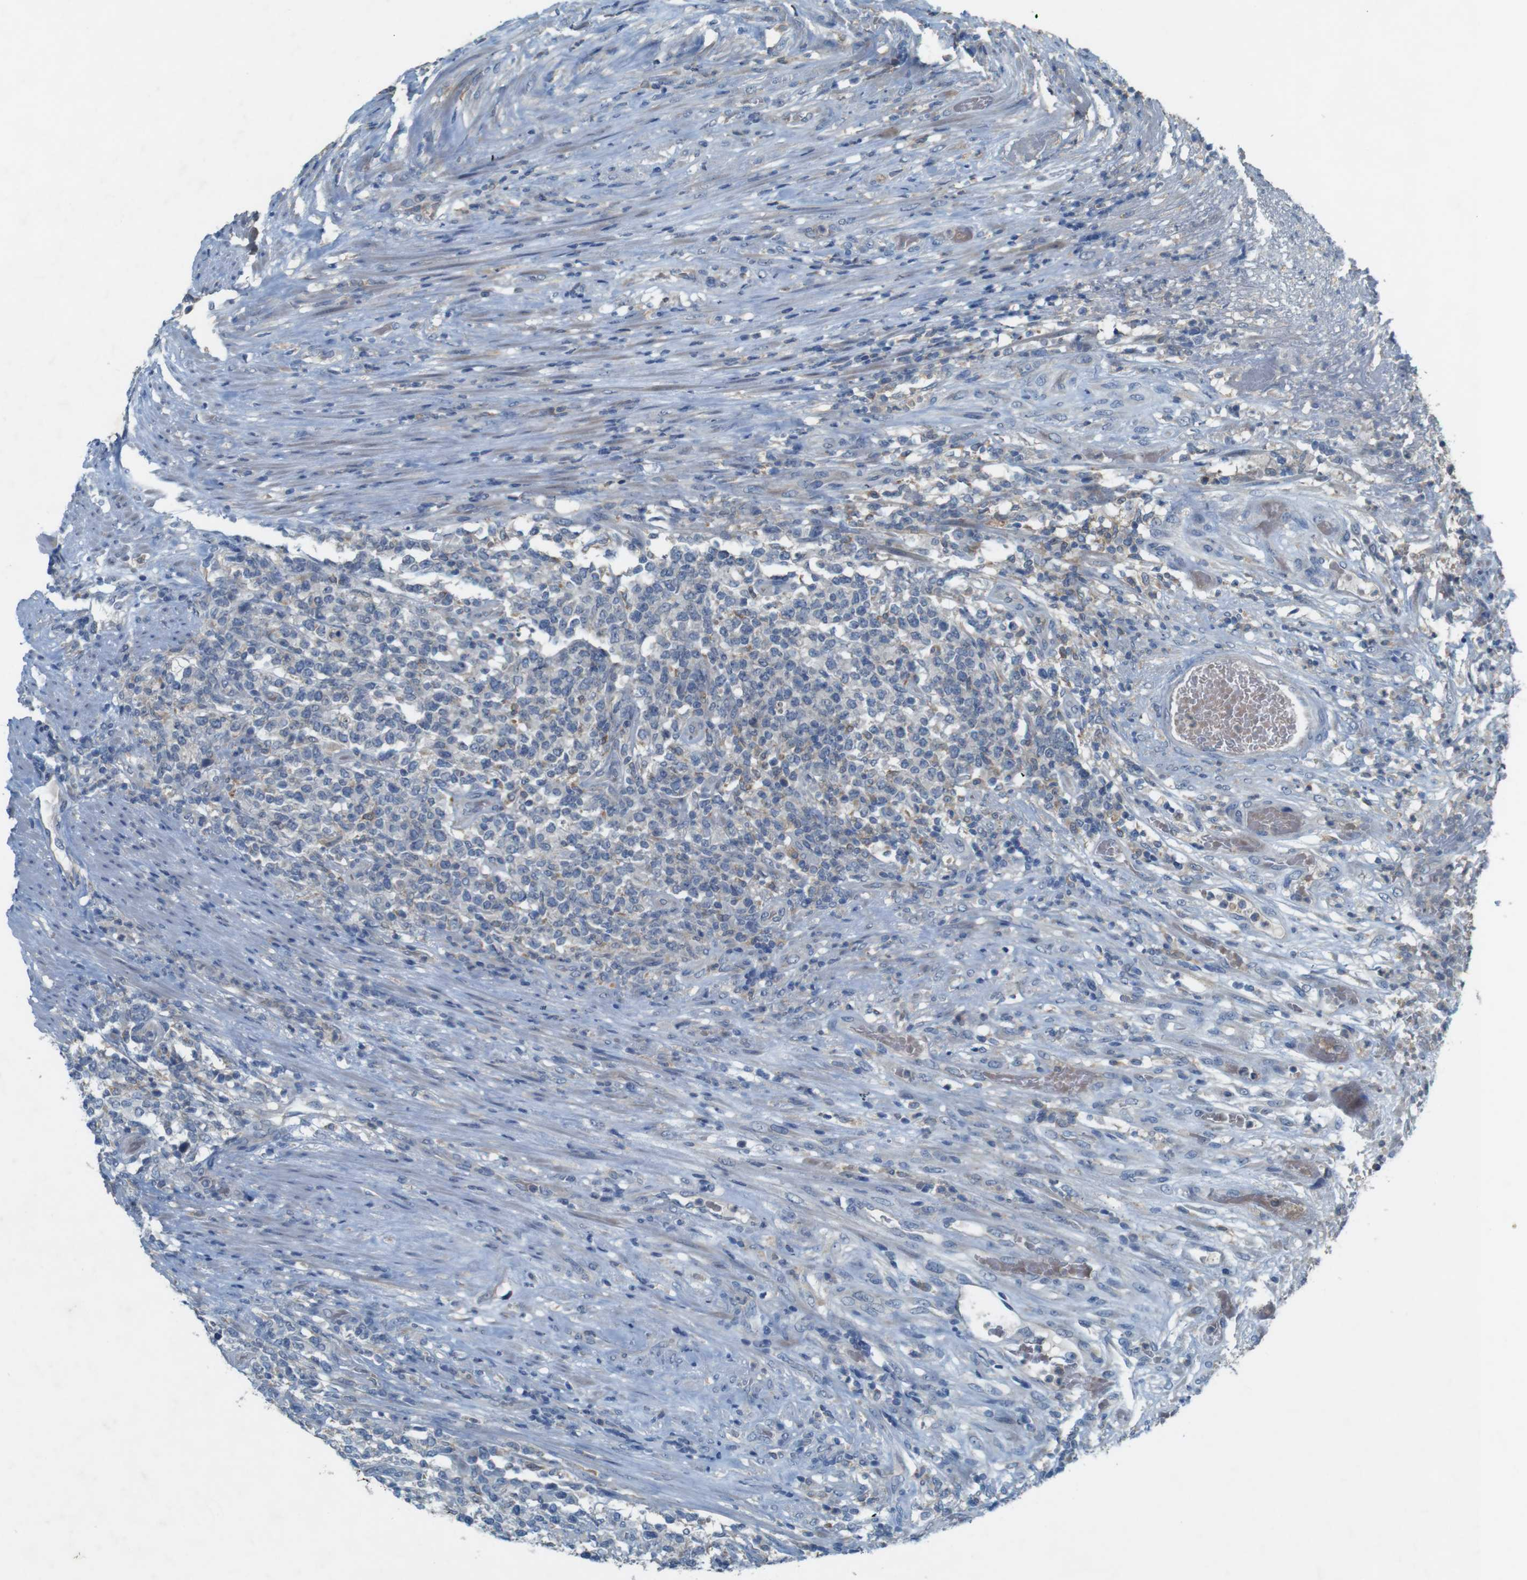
{"staining": {"intensity": "negative", "quantity": "none", "location": "none"}, "tissue": "lymphoma", "cell_type": "Tumor cells", "image_type": "cancer", "snomed": [{"axis": "morphology", "description": "Malignant lymphoma, non-Hodgkin's type, High grade"}, {"axis": "topography", "description": "Soft tissue"}], "caption": "Immunohistochemistry (IHC) micrograph of neoplastic tissue: high-grade malignant lymphoma, non-Hodgkin's type stained with DAB displays no significant protein expression in tumor cells.", "gene": "MOGAT3", "patient": {"sex": "male", "age": 18}}